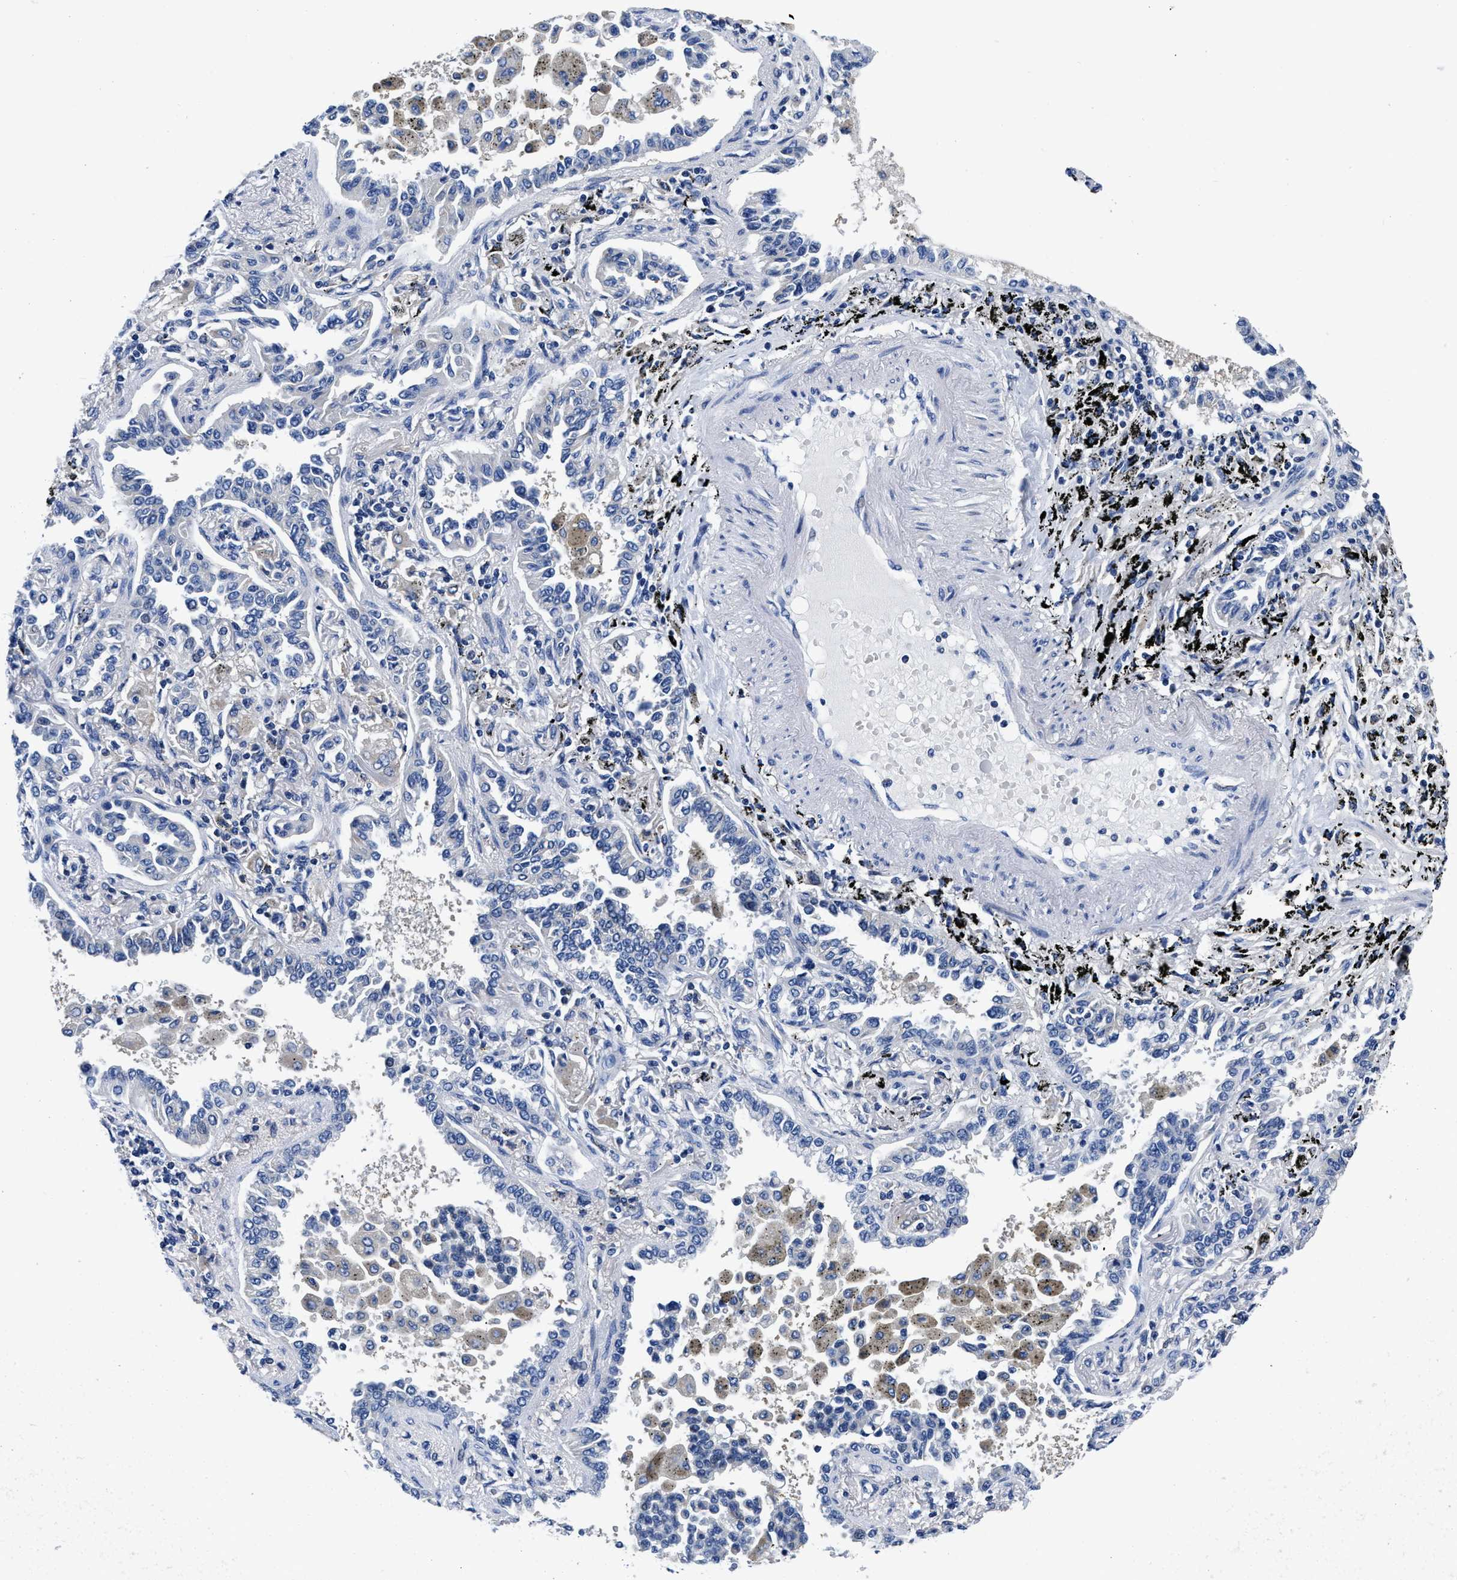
{"staining": {"intensity": "negative", "quantity": "none", "location": "none"}, "tissue": "lung cancer", "cell_type": "Tumor cells", "image_type": "cancer", "snomed": [{"axis": "morphology", "description": "Normal tissue, NOS"}, {"axis": "morphology", "description": "Adenocarcinoma, NOS"}, {"axis": "topography", "description": "Lung"}], "caption": "IHC photomicrograph of adenocarcinoma (lung) stained for a protein (brown), which exhibits no positivity in tumor cells.", "gene": "SLC35F1", "patient": {"sex": "male", "age": 59}}